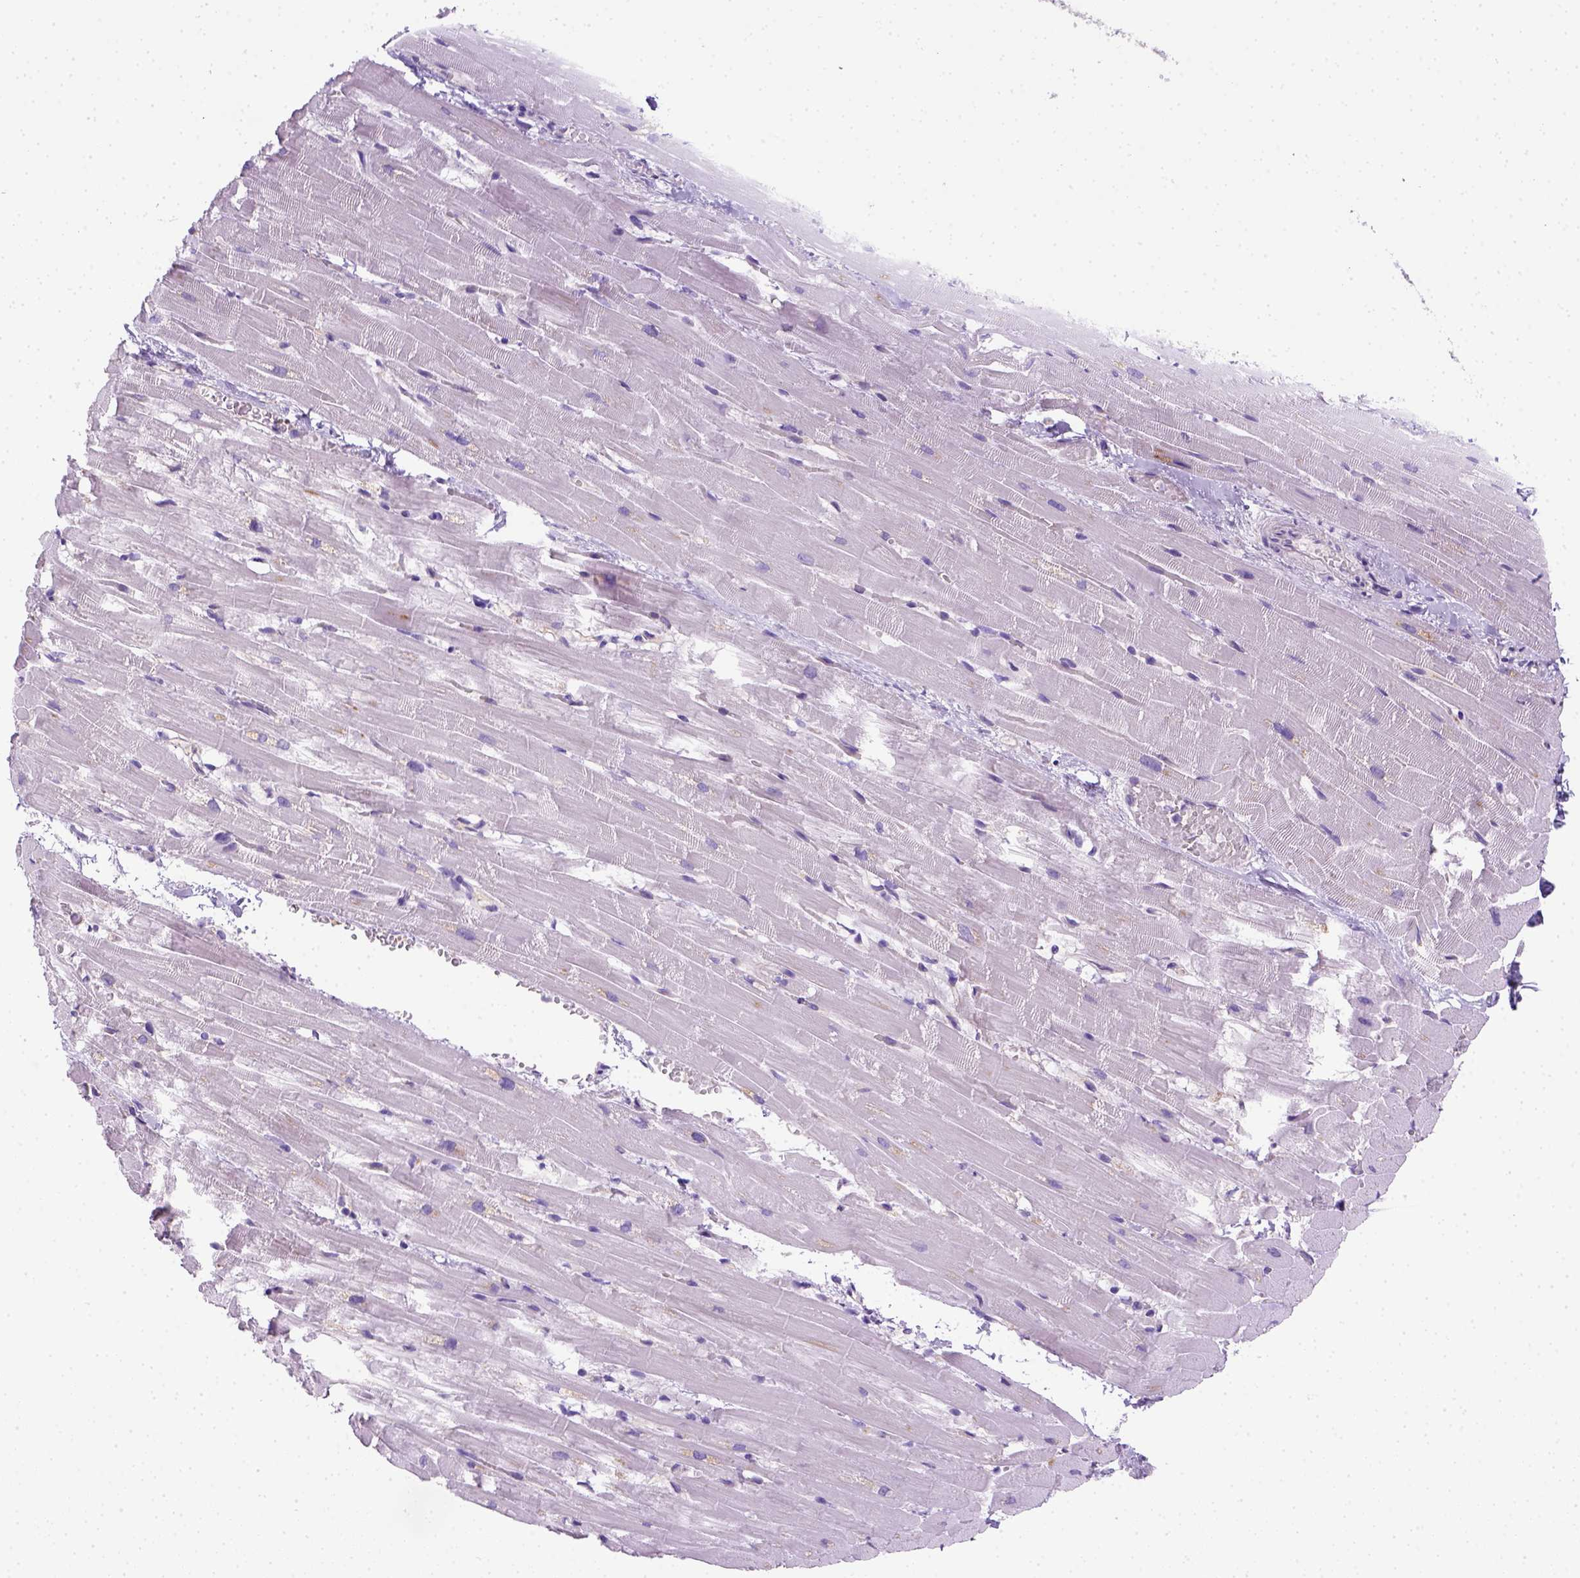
{"staining": {"intensity": "negative", "quantity": "none", "location": "none"}, "tissue": "heart muscle", "cell_type": "Cardiomyocytes", "image_type": "normal", "snomed": [{"axis": "morphology", "description": "Normal tissue, NOS"}, {"axis": "topography", "description": "Heart"}], "caption": "Immunohistochemistry (IHC) photomicrograph of benign heart muscle stained for a protein (brown), which displays no staining in cardiomyocytes.", "gene": "KRT71", "patient": {"sex": "male", "age": 37}}